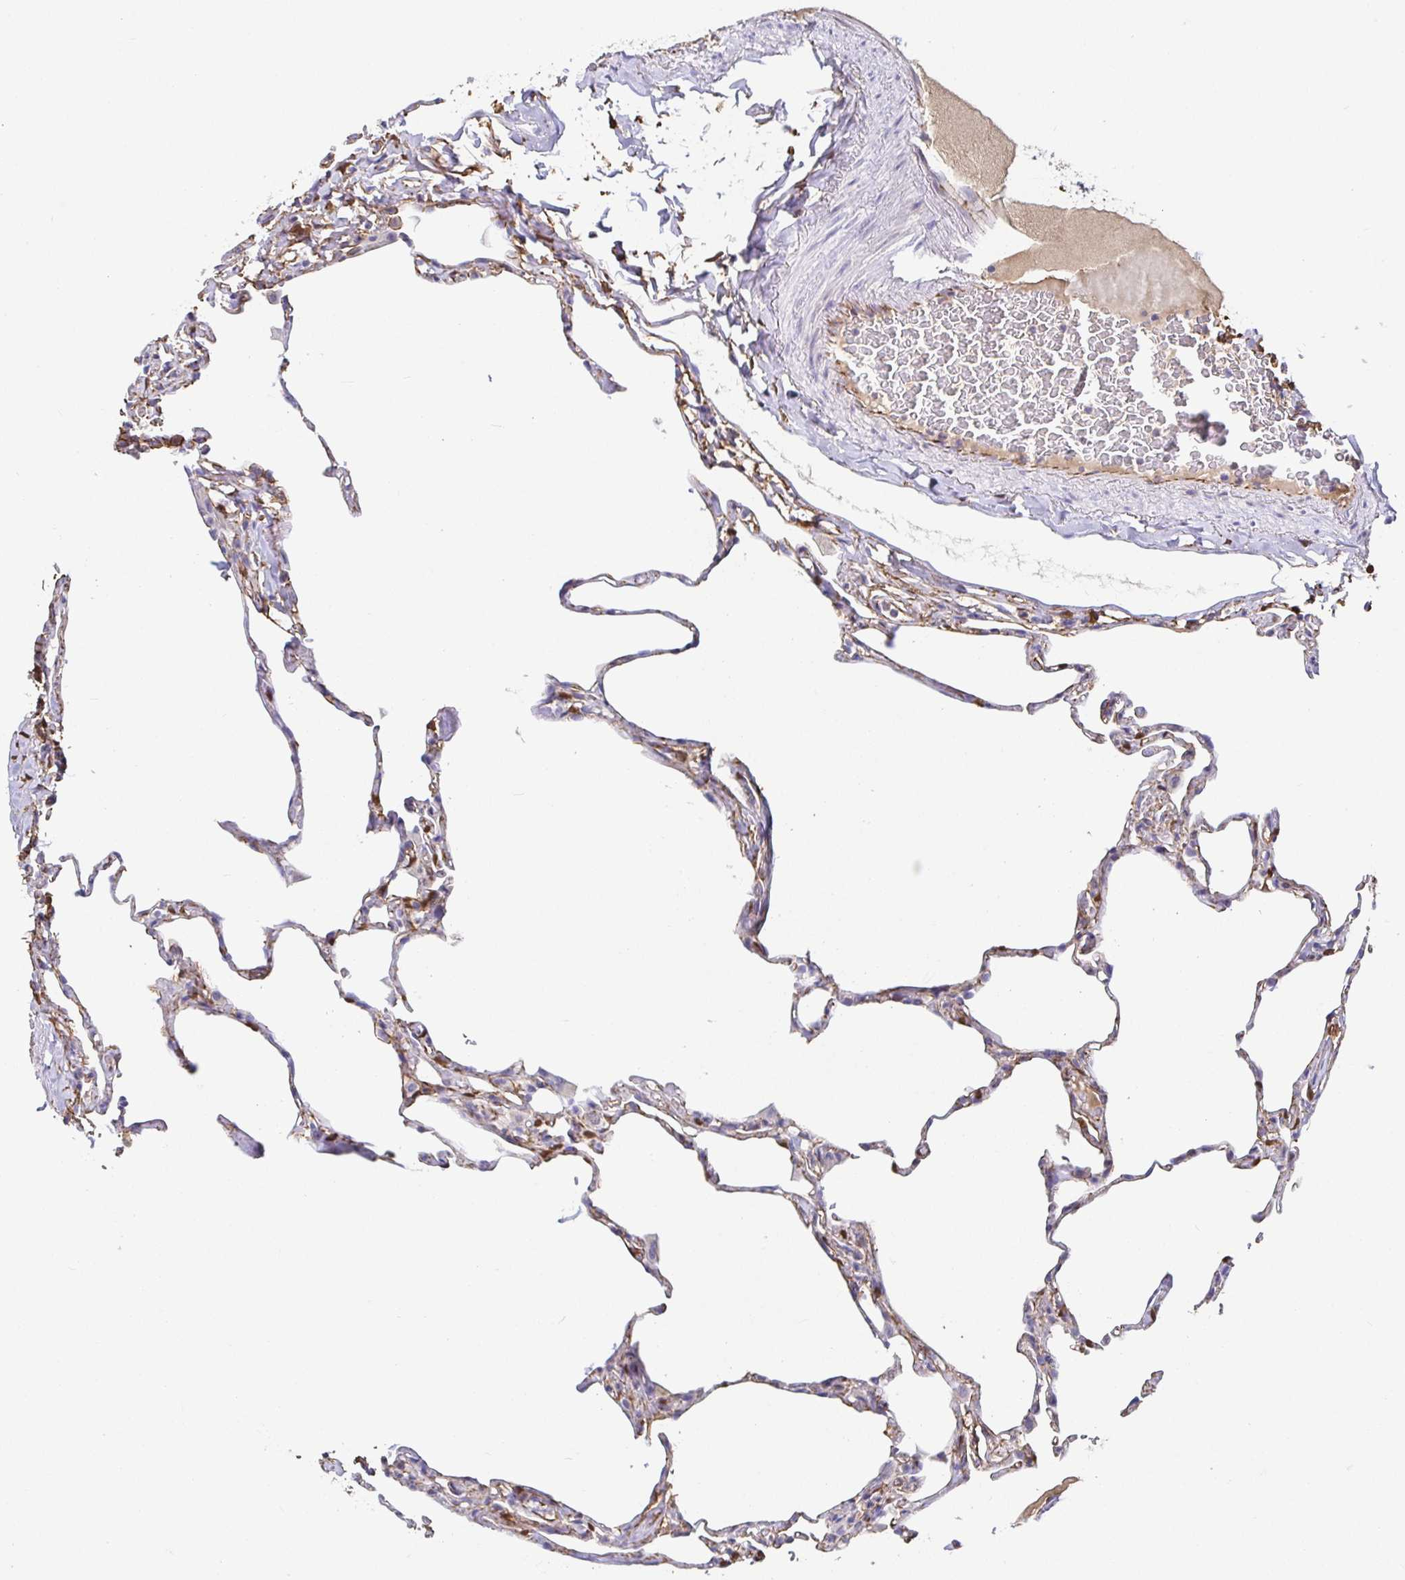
{"staining": {"intensity": "moderate", "quantity": "<25%", "location": "cytoplasmic/membranous"}, "tissue": "lung", "cell_type": "Alveolar cells", "image_type": "normal", "snomed": [{"axis": "morphology", "description": "Normal tissue, NOS"}, {"axis": "topography", "description": "Lung"}], "caption": "Normal lung exhibits moderate cytoplasmic/membranous positivity in approximately <25% of alveolar cells, visualized by immunohistochemistry.", "gene": "PIWIL3", "patient": {"sex": "male", "age": 65}}